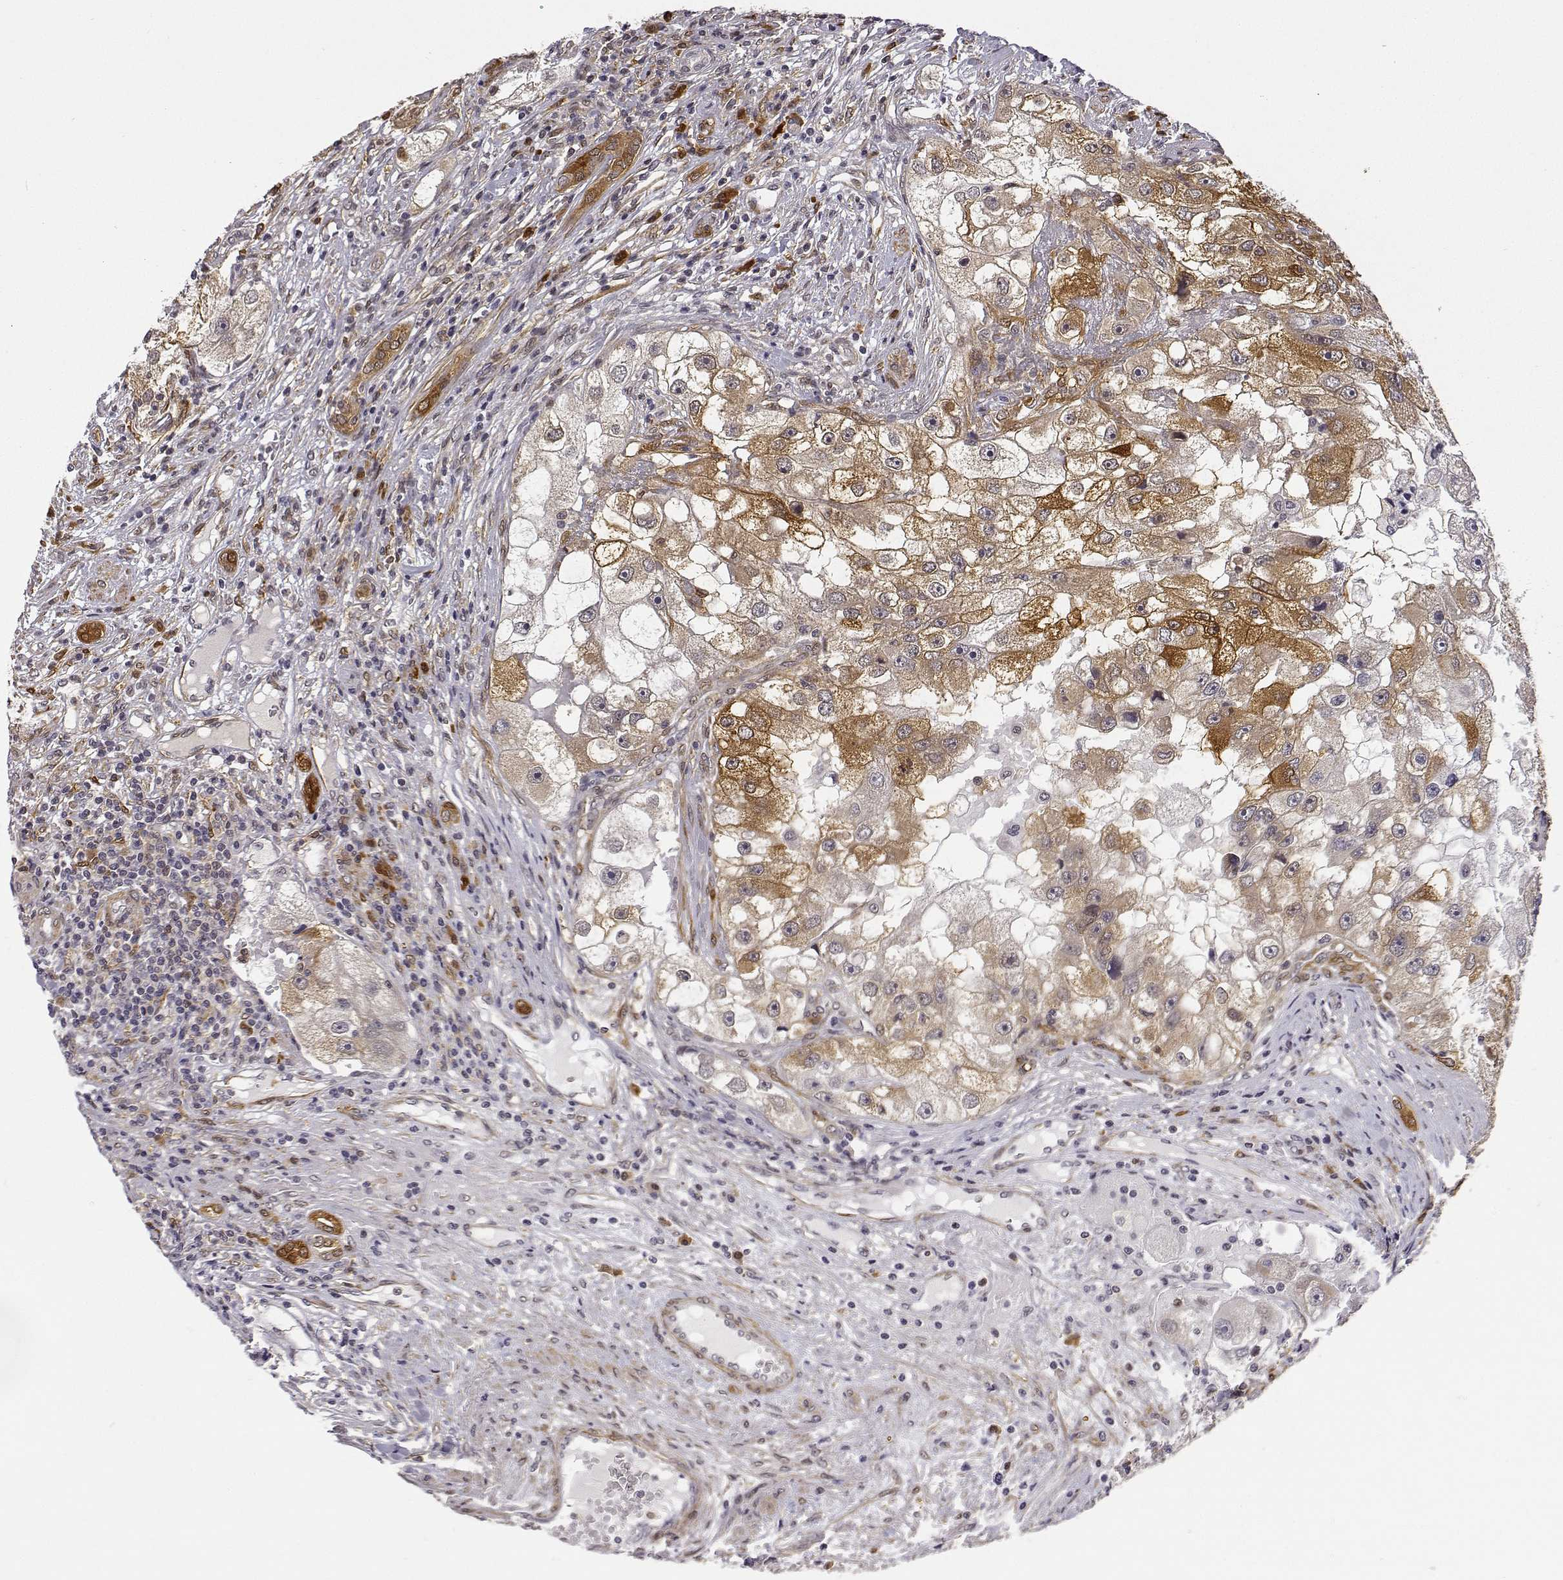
{"staining": {"intensity": "moderate", "quantity": ">75%", "location": "cytoplasmic/membranous,nuclear"}, "tissue": "renal cancer", "cell_type": "Tumor cells", "image_type": "cancer", "snomed": [{"axis": "morphology", "description": "Adenocarcinoma, NOS"}, {"axis": "topography", "description": "Kidney"}], "caption": "High-magnification brightfield microscopy of renal cancer stained with DAB (3,3'-diaminobenzidine) (brown) and counterstained with hematoxylin (blue). tumor cells exhibit moderate cytoplasmic/membranous and nuclear positivity is identified in approximately>75% of cells.", "gene": "PHGDH", "patient": {"sex": "male", "age": 63}}